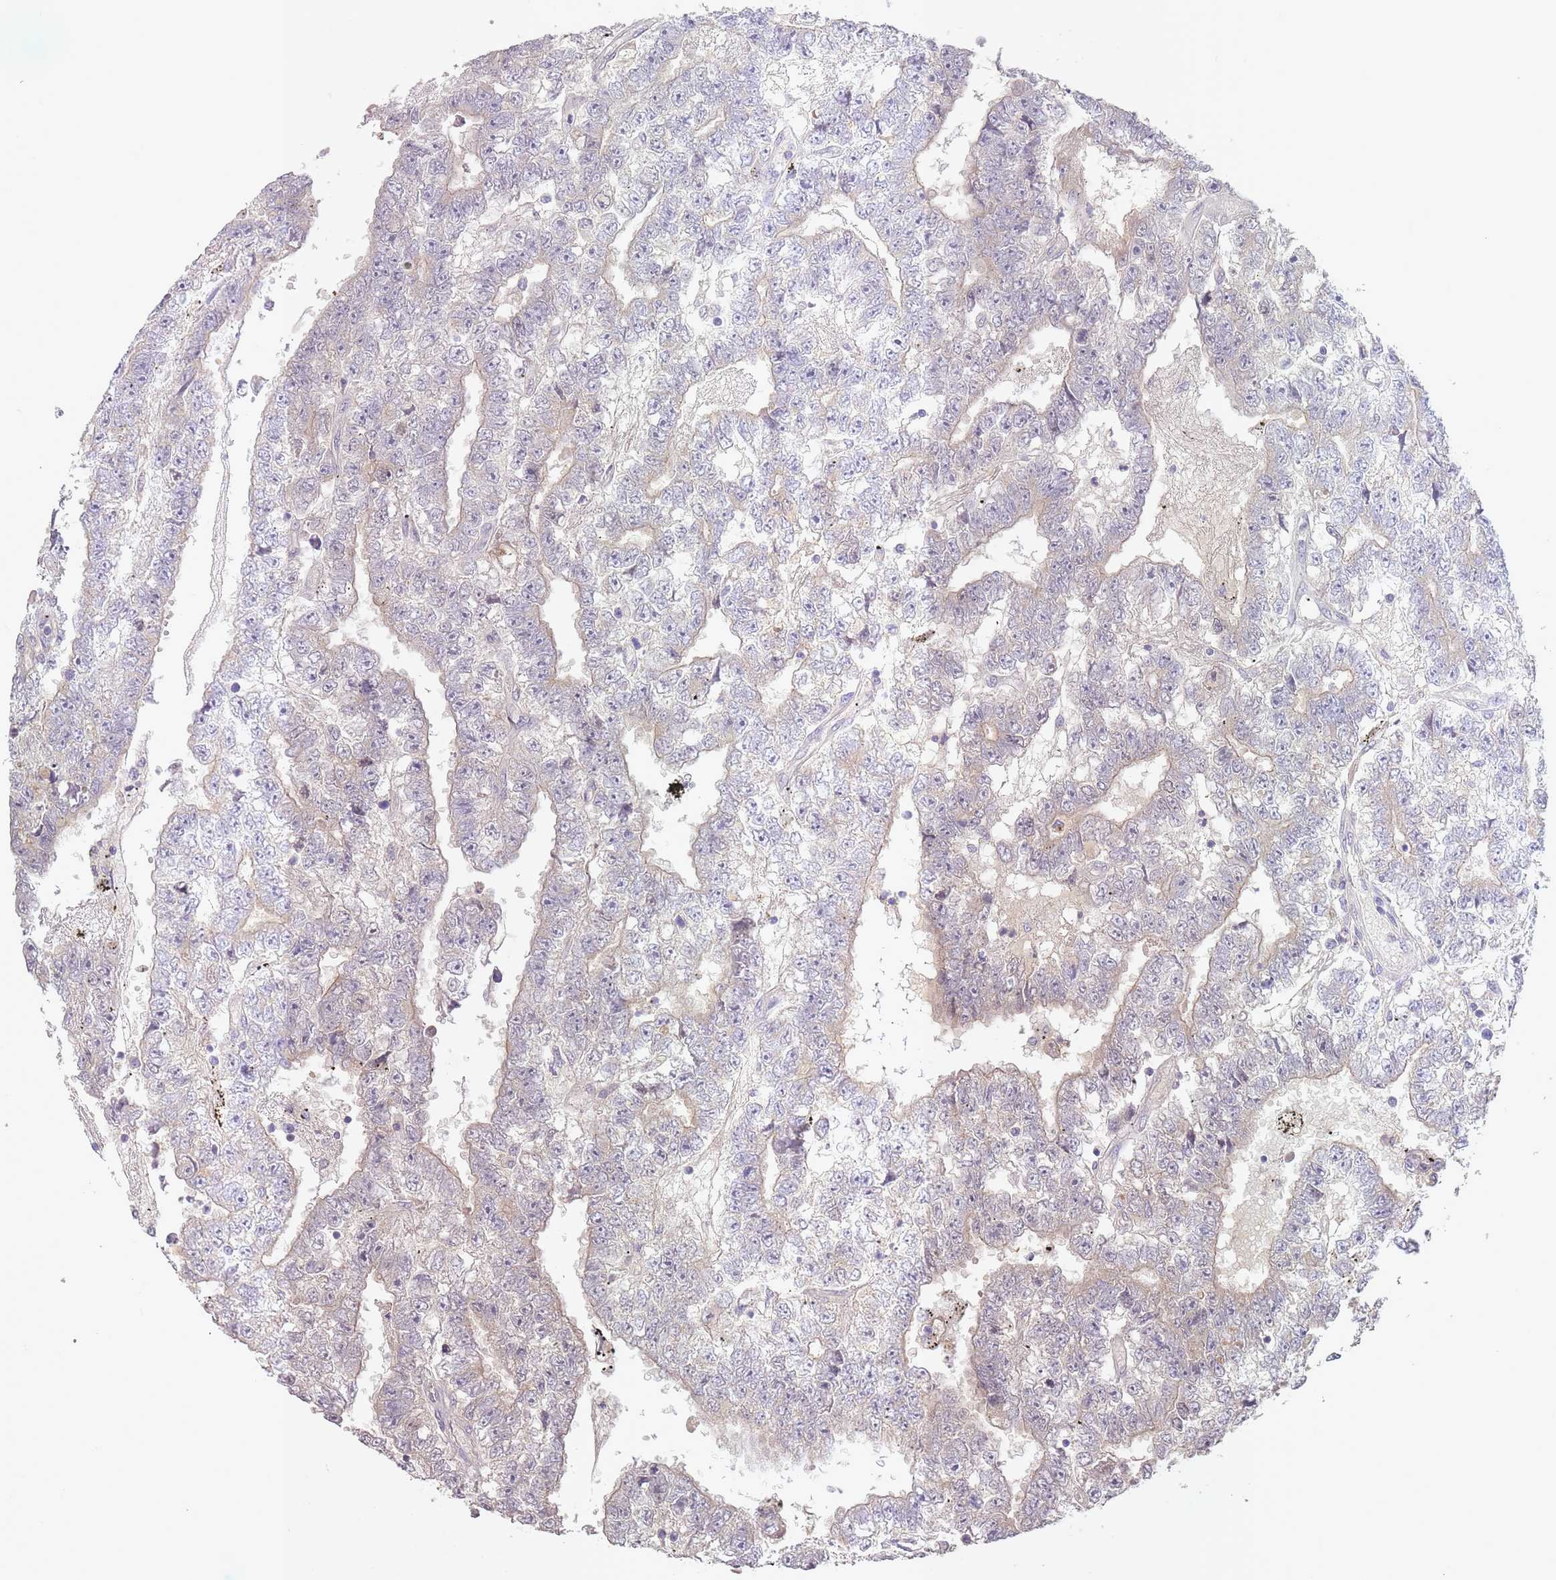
{"staining": {"intensity": "weak", "quantity": "<25%", "location": "cytoplasmic/membranous"}, "tissue": "testis cancer", "cell_type": "Tumor cells", "image_type": "cancer", "snomed": [{"axis": "morphology", "description": "Carcinoma, Embryonal, NOS"}, {"axis": "topography", "description": "Testis"}], "caption": "Testis cancer (embryonal carcinoma) stained for a protein using IHC shows no staining tumor cells.", "gene": "LRATD2", "patient": {"sex": "male", "age": 25}}